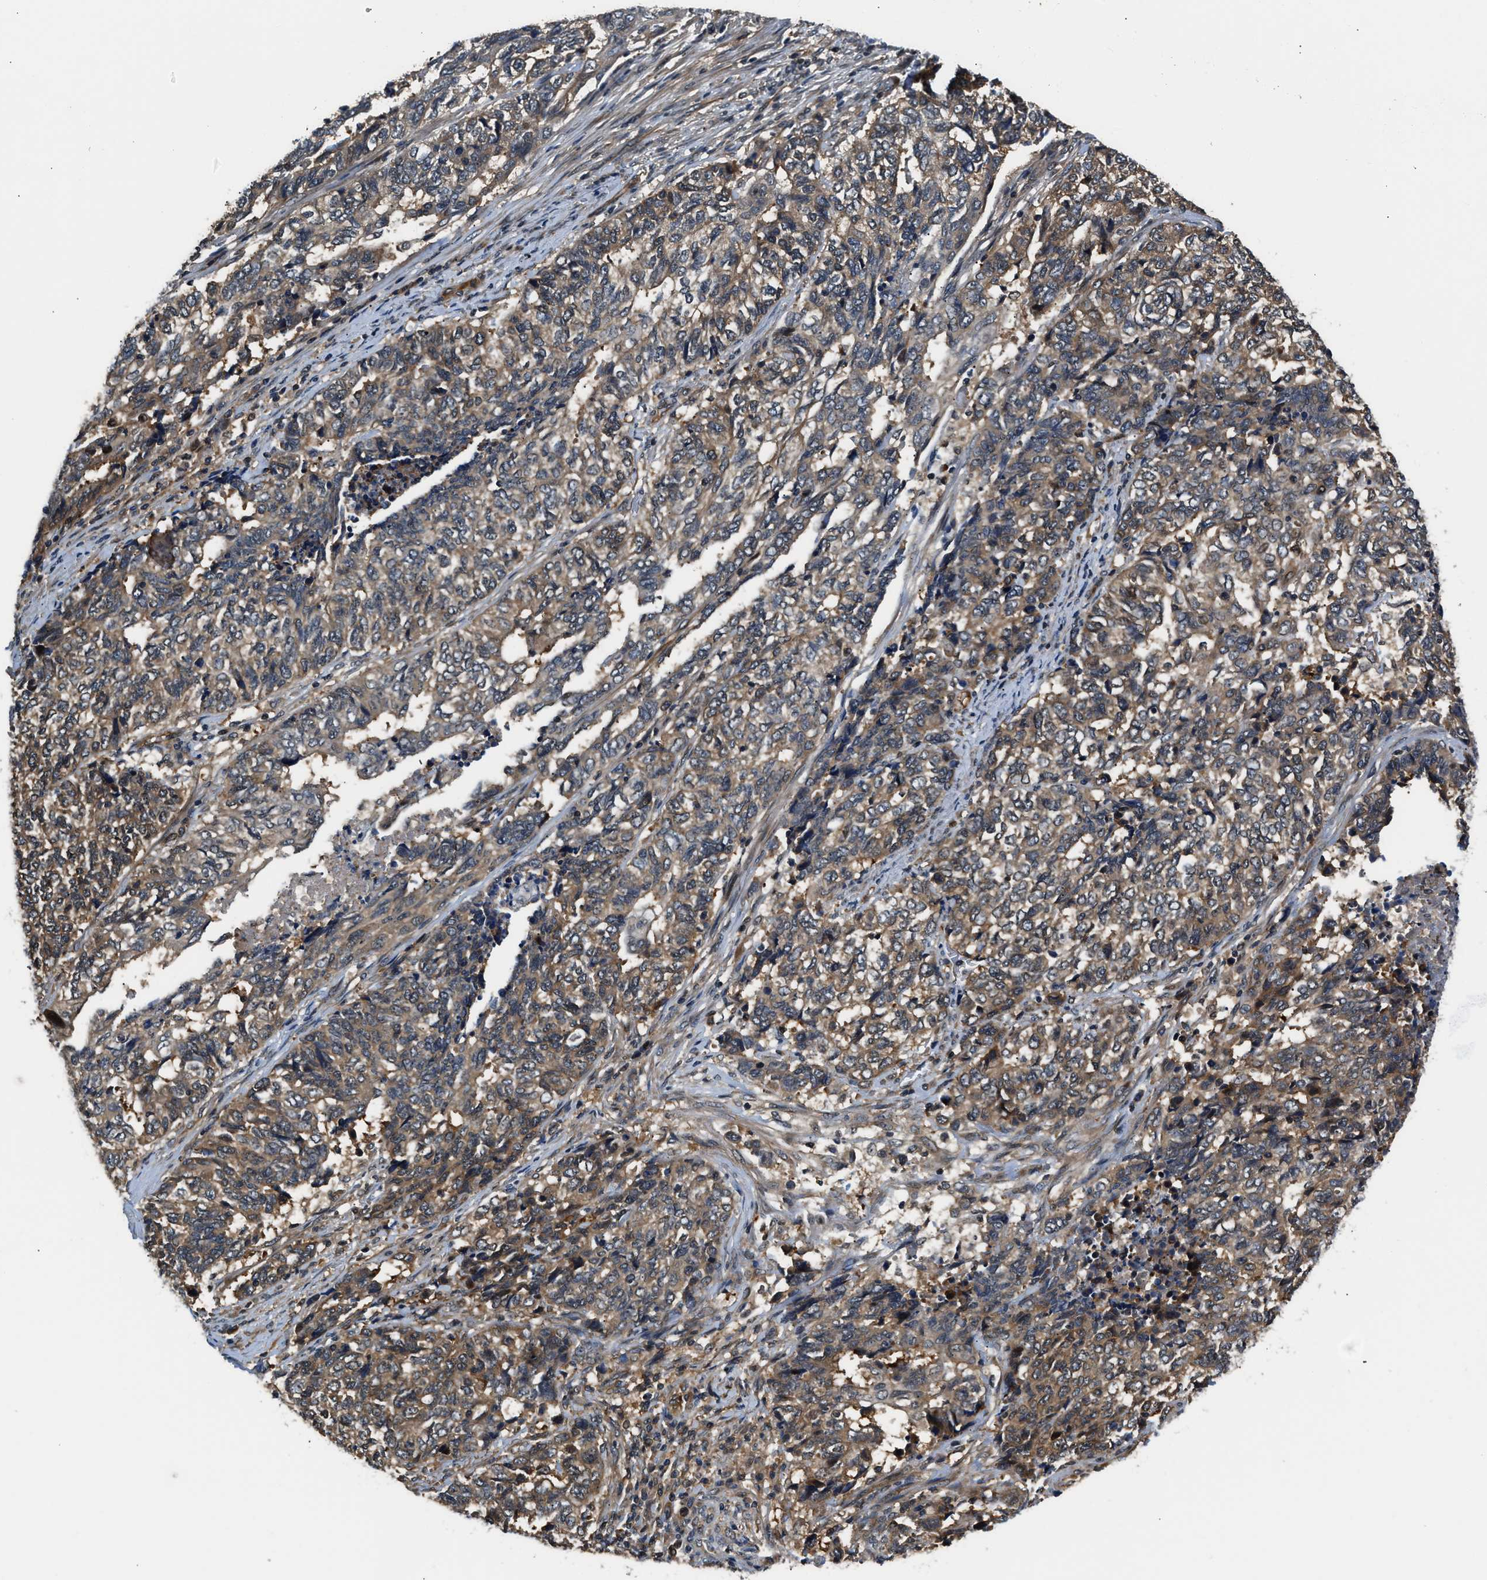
{"staining": {"intensity": "weak", "quantity": ">75%", "location": "cytoplasmic/membranous"}, "tissue": "endometrial cancer", "cell_type": "Tumor cells", "image_type": "cancer", "snomed": [{"axis": "morphology", "description": "Adenocarcinoma, NOS"}, {"axis": "topography", "description": "Endometrium"}], "caption": "This is a micrograph of IHC staining of endometrial cancer (adenocarcinoma), which shows weak positivity in the cytoplasmic/membranous of tumor cells.", "gene": "TUT7", "patient": {"sex": "female", "age": 80}}